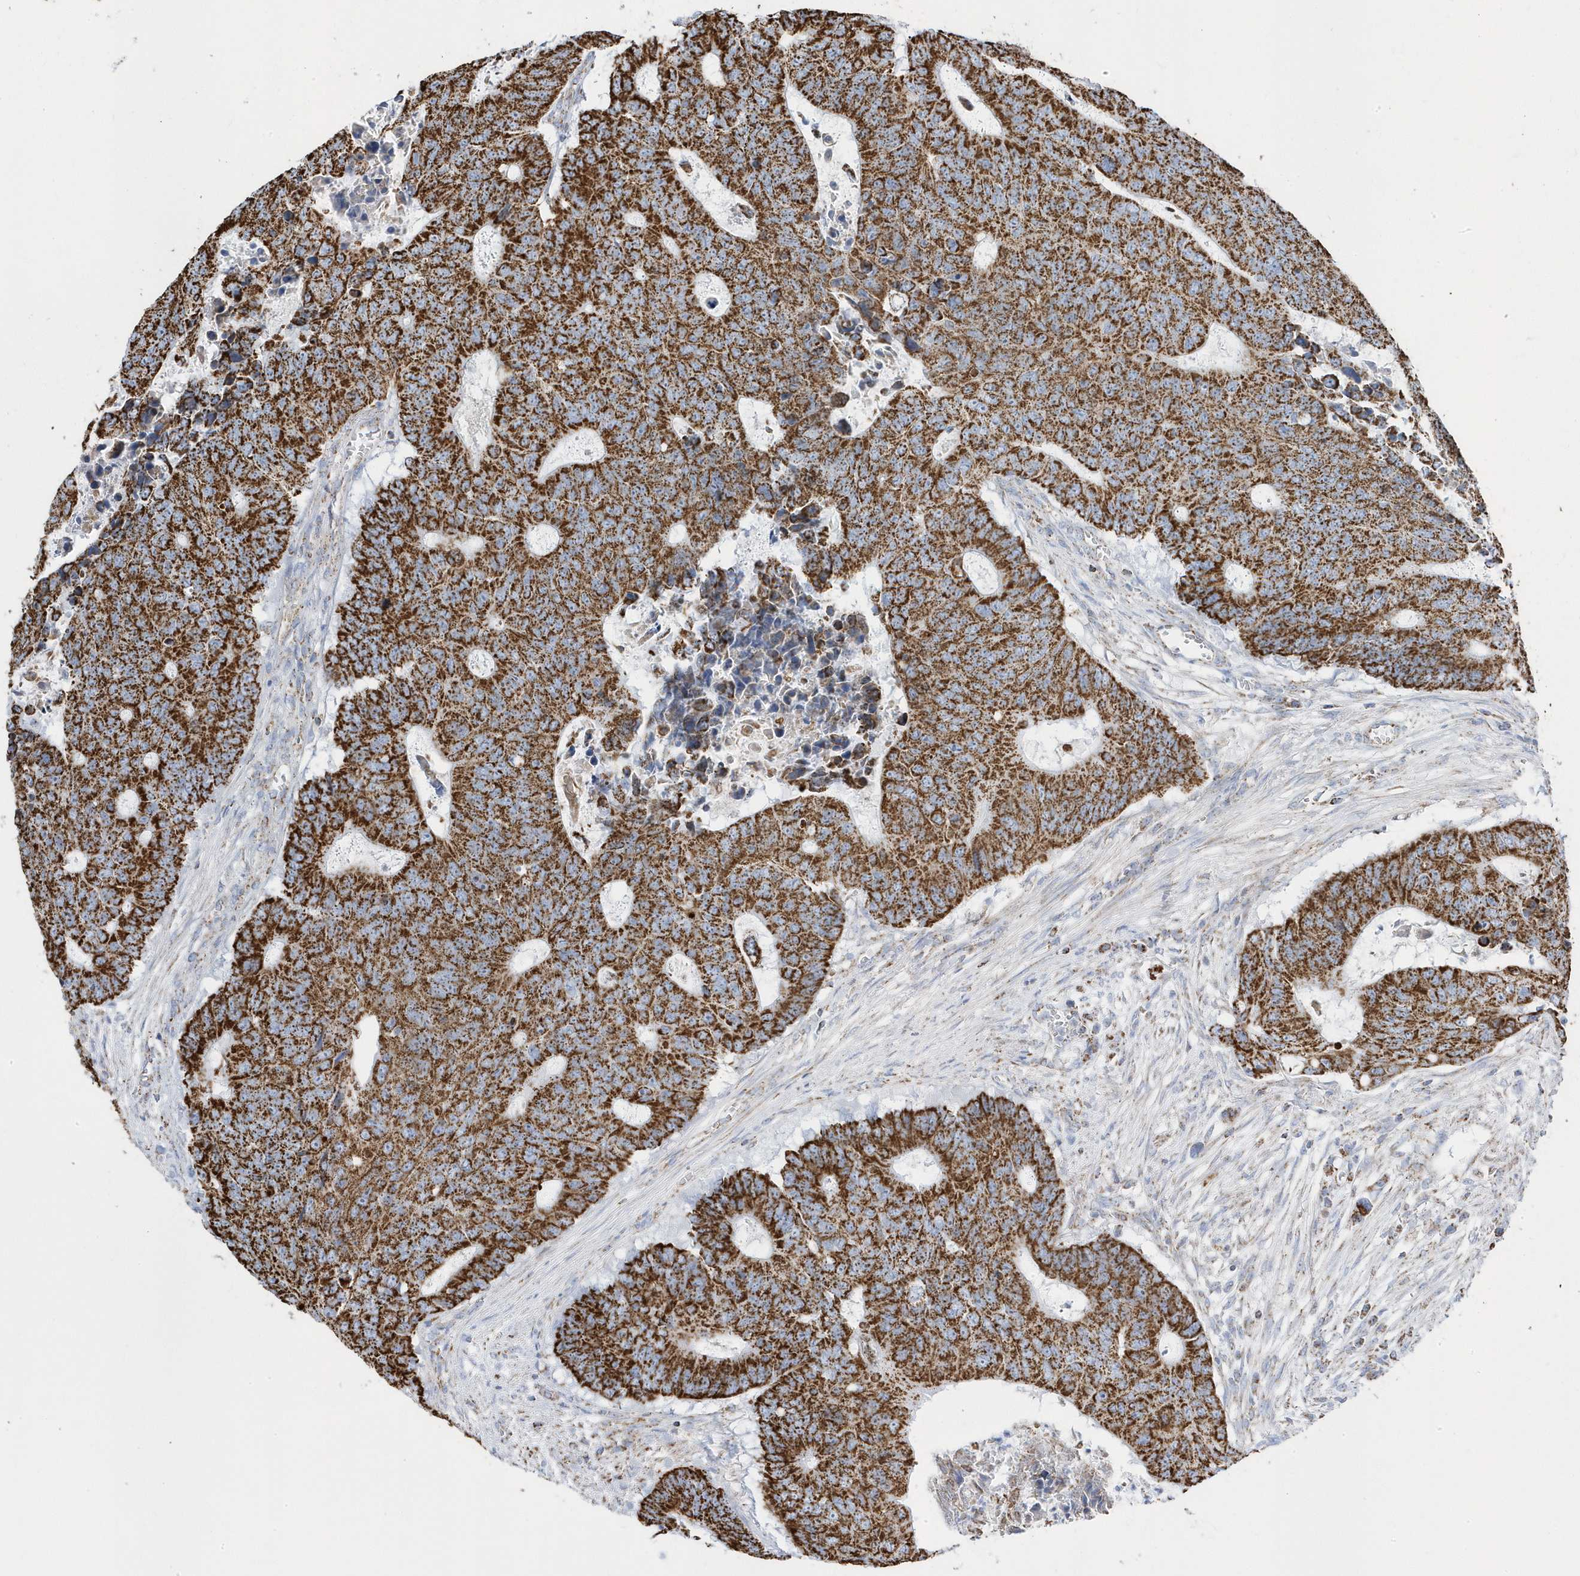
{"staining": {"intensity": "strong", "quantity": ">75%", "location": "cytoplasmic/membranous"}, "tissue": "colorectal cancer", "cell_type": "Tumor cells", "image_type": "cancer", "snomed": [{"axis": "morphology", "description": "Adenocarcinoma, NOS"}, {"axis": "topography", "description": "Colon"}], "caption": "Adenocarcinoma (colorectal) stained for a protein (brown) demonstrates strong cytoplasmic/membranous positive positivity in approximately >75% of tumor cells.", "gene": "GTPBP8", "patient": {"sex": "male", "age": 87}}